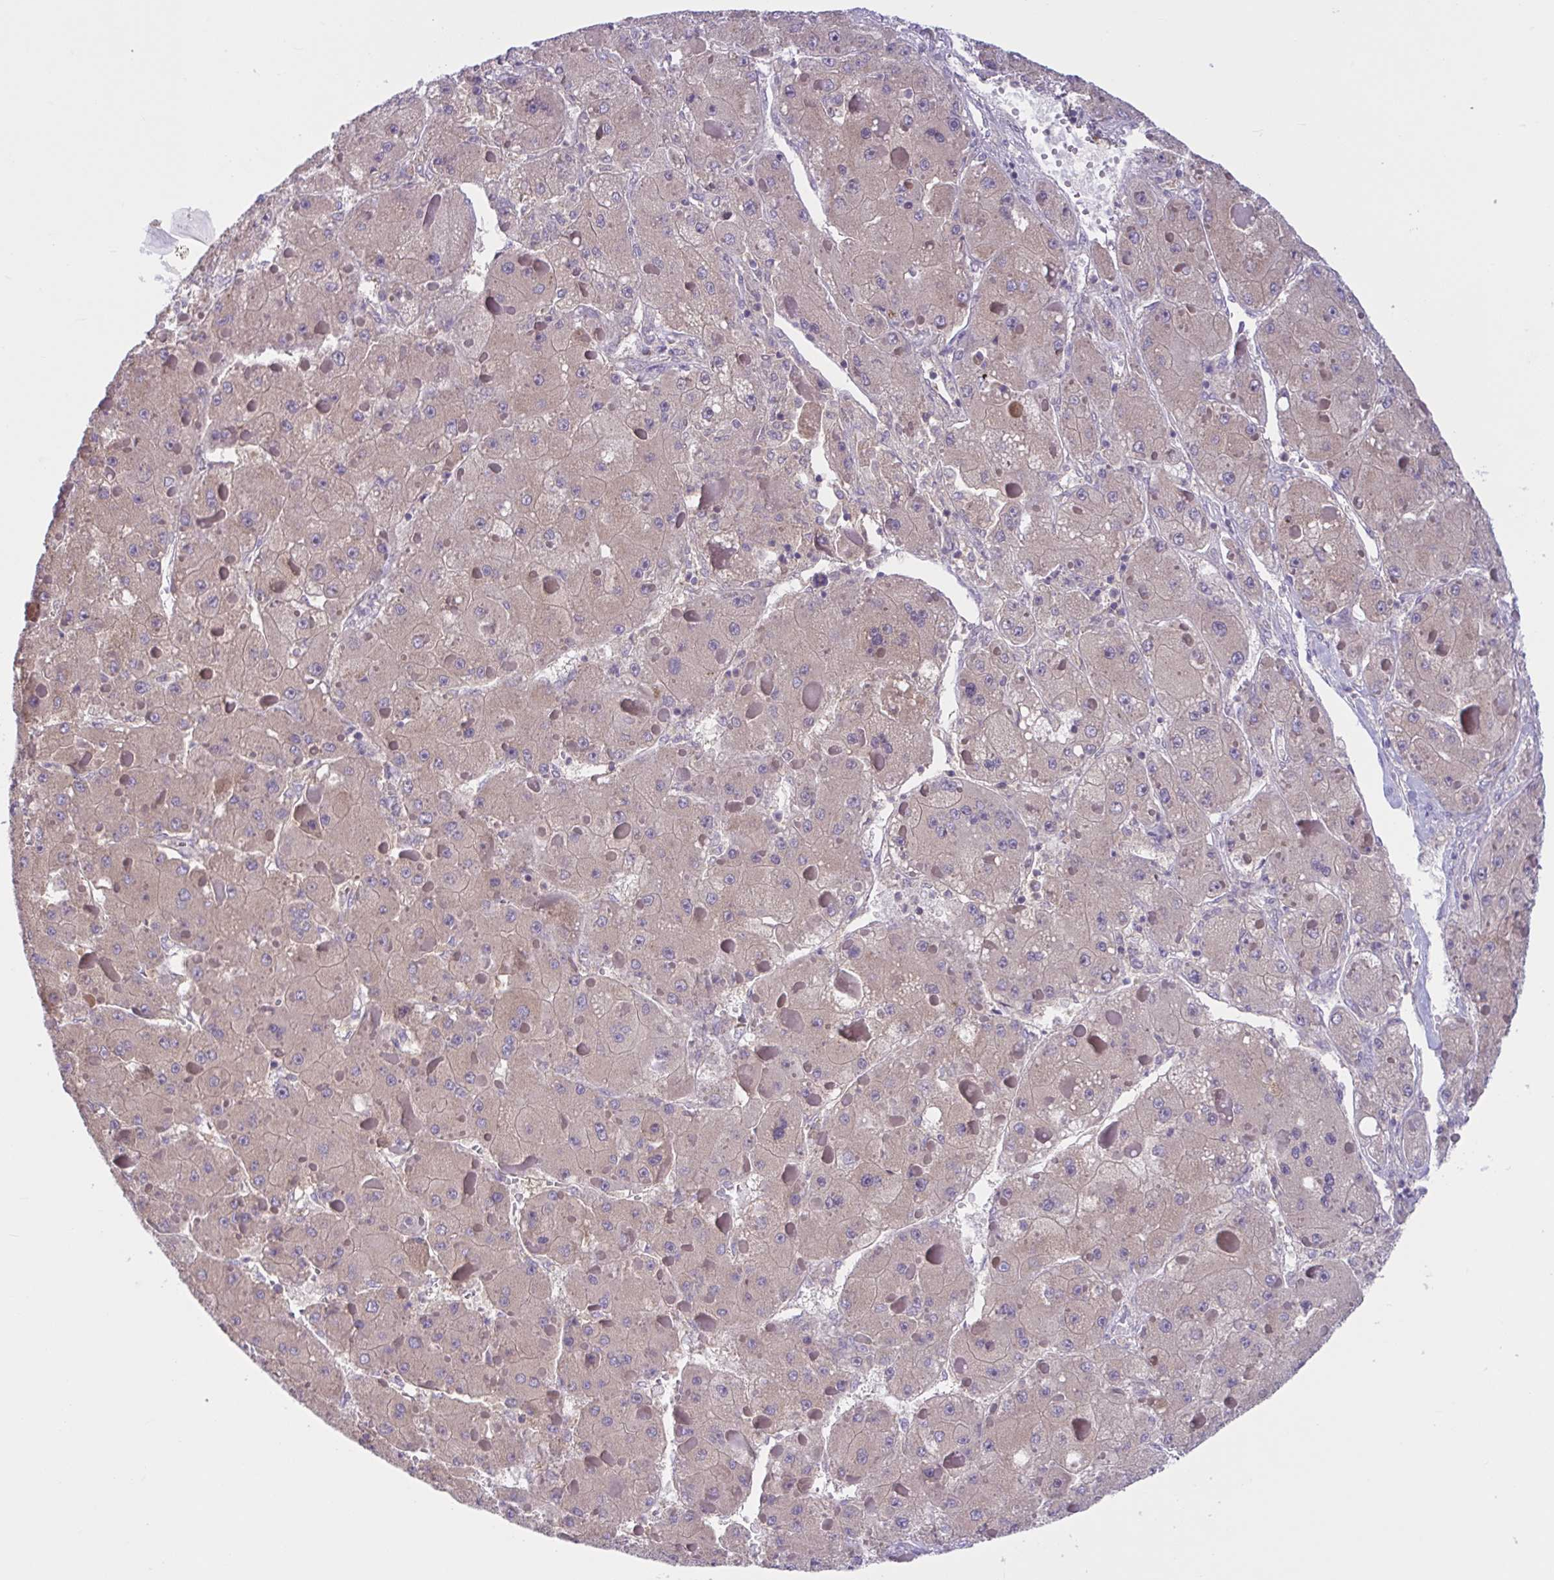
{"staining": {"intensity": "weak", "quantity": ">75%", "location": "cytoplasmic/membranous"}, "tissue": "liver cancer", "cell_type": "Tumor cells", "image_type": "cancer", "snomed": [{"axis": "morphology", "description": "Carcinoma, Hepatocellular, NOS"}, {"axis": "topography", "description": "Liver"}], "caption": "A brown stain shows weak cytoplasmic/membranous staining of a protein in liver cancer tumor cells.", "gene": "WNT9B", "patient": {"sex": "female", "age": 73}}